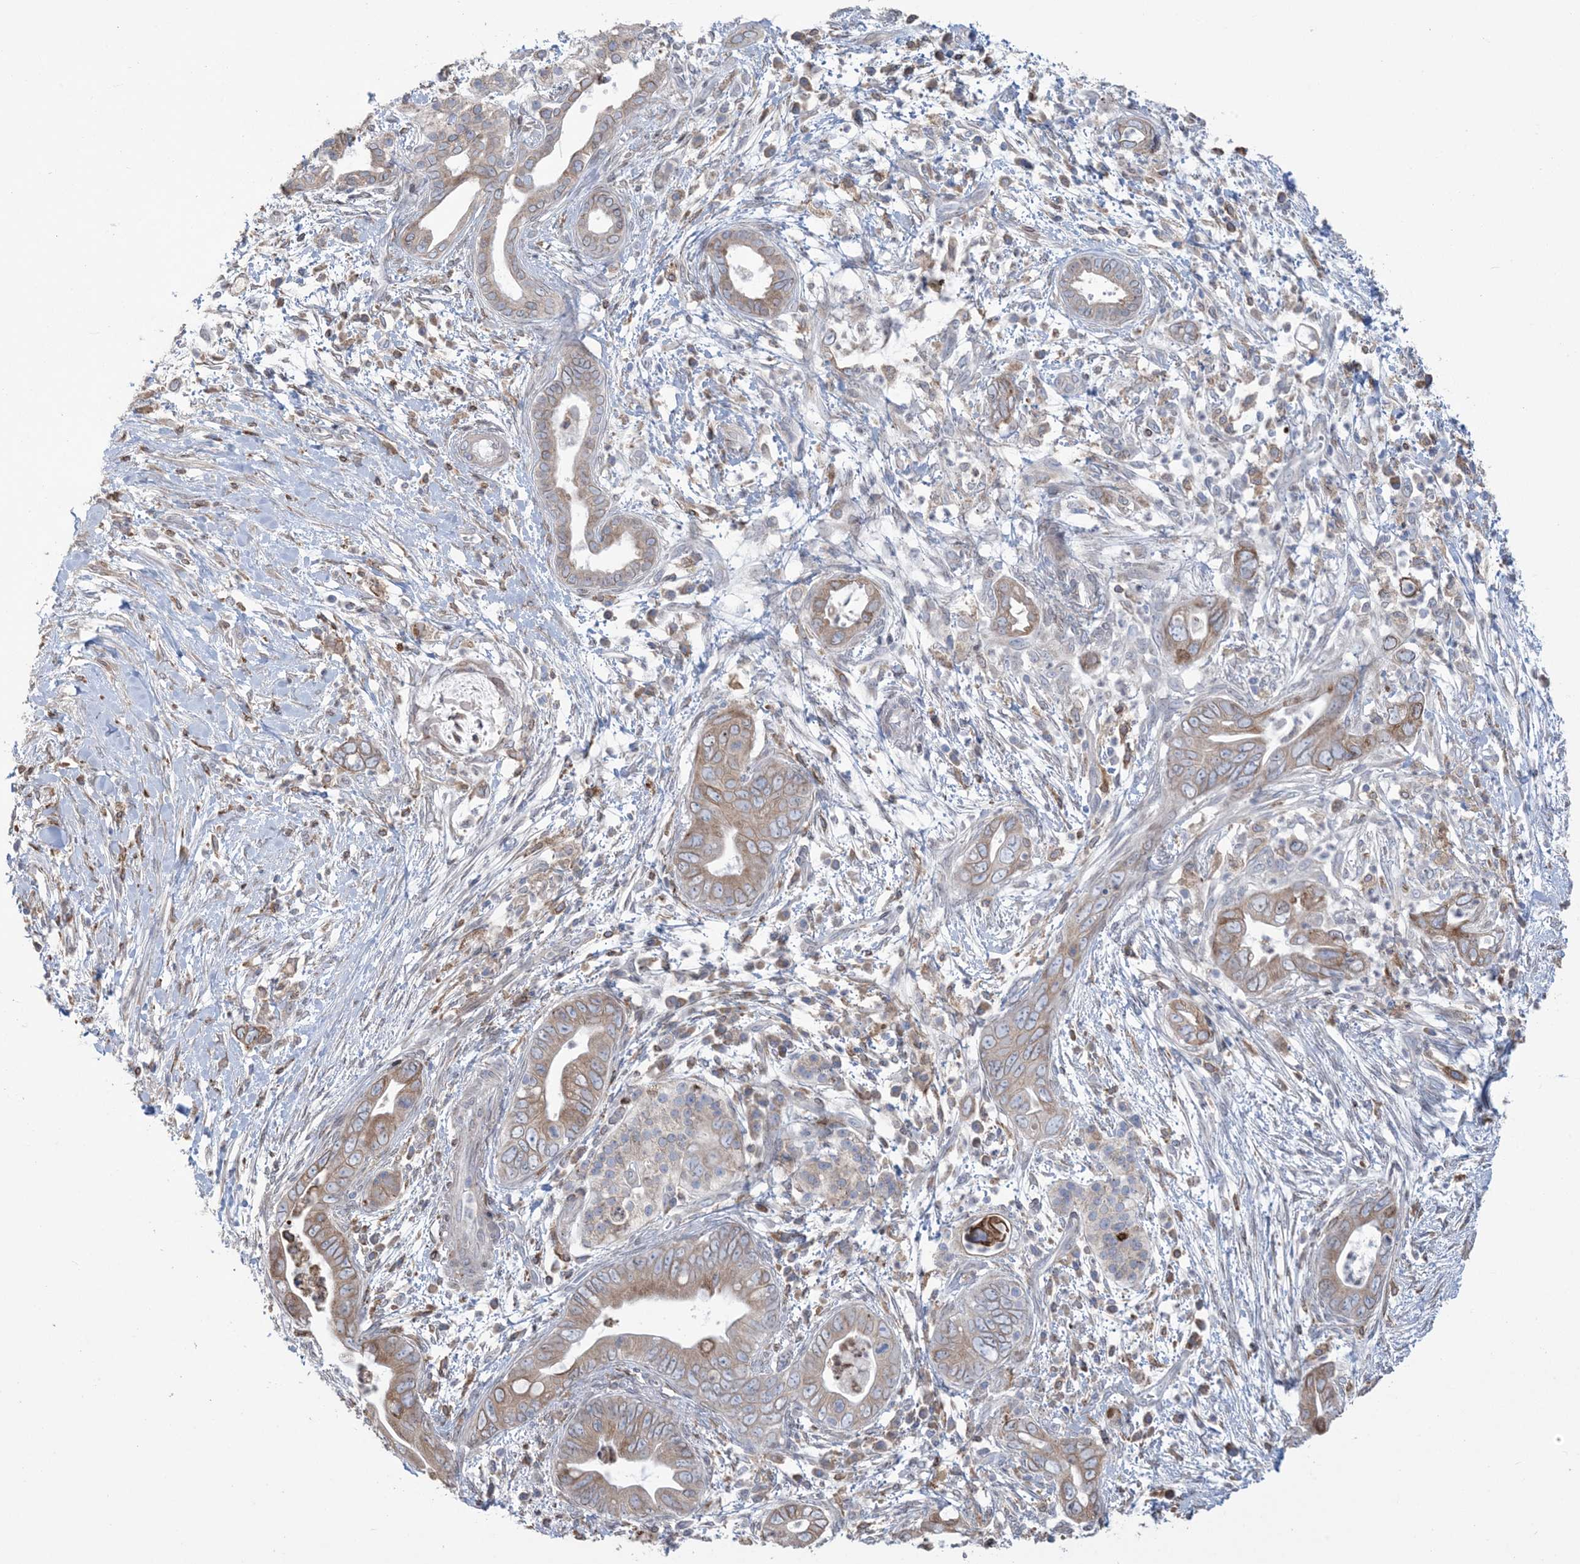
{"staining": {"intensity": "moderate", "quantity": ">75%", "location": "cytoplasmic/membranous"}, "tissue": "pancreatic cancer", "cell_type": "Tumor cells", "image_type": "cancer", "snomed": [{"axis": "morphology", "description": "Adenocarcinoma, NOS"}, {"axis": "topography", "description": "Pancreas"}], "caption": "Adenocarcinoma (pancreatic) tissue shows moderate cytoplasmic/membranous staining in about >75% of tumor cells, visualized by immunohistochemistry.", "gene": "SHANK1", "patient": {"sex": "male", "age": 75}}